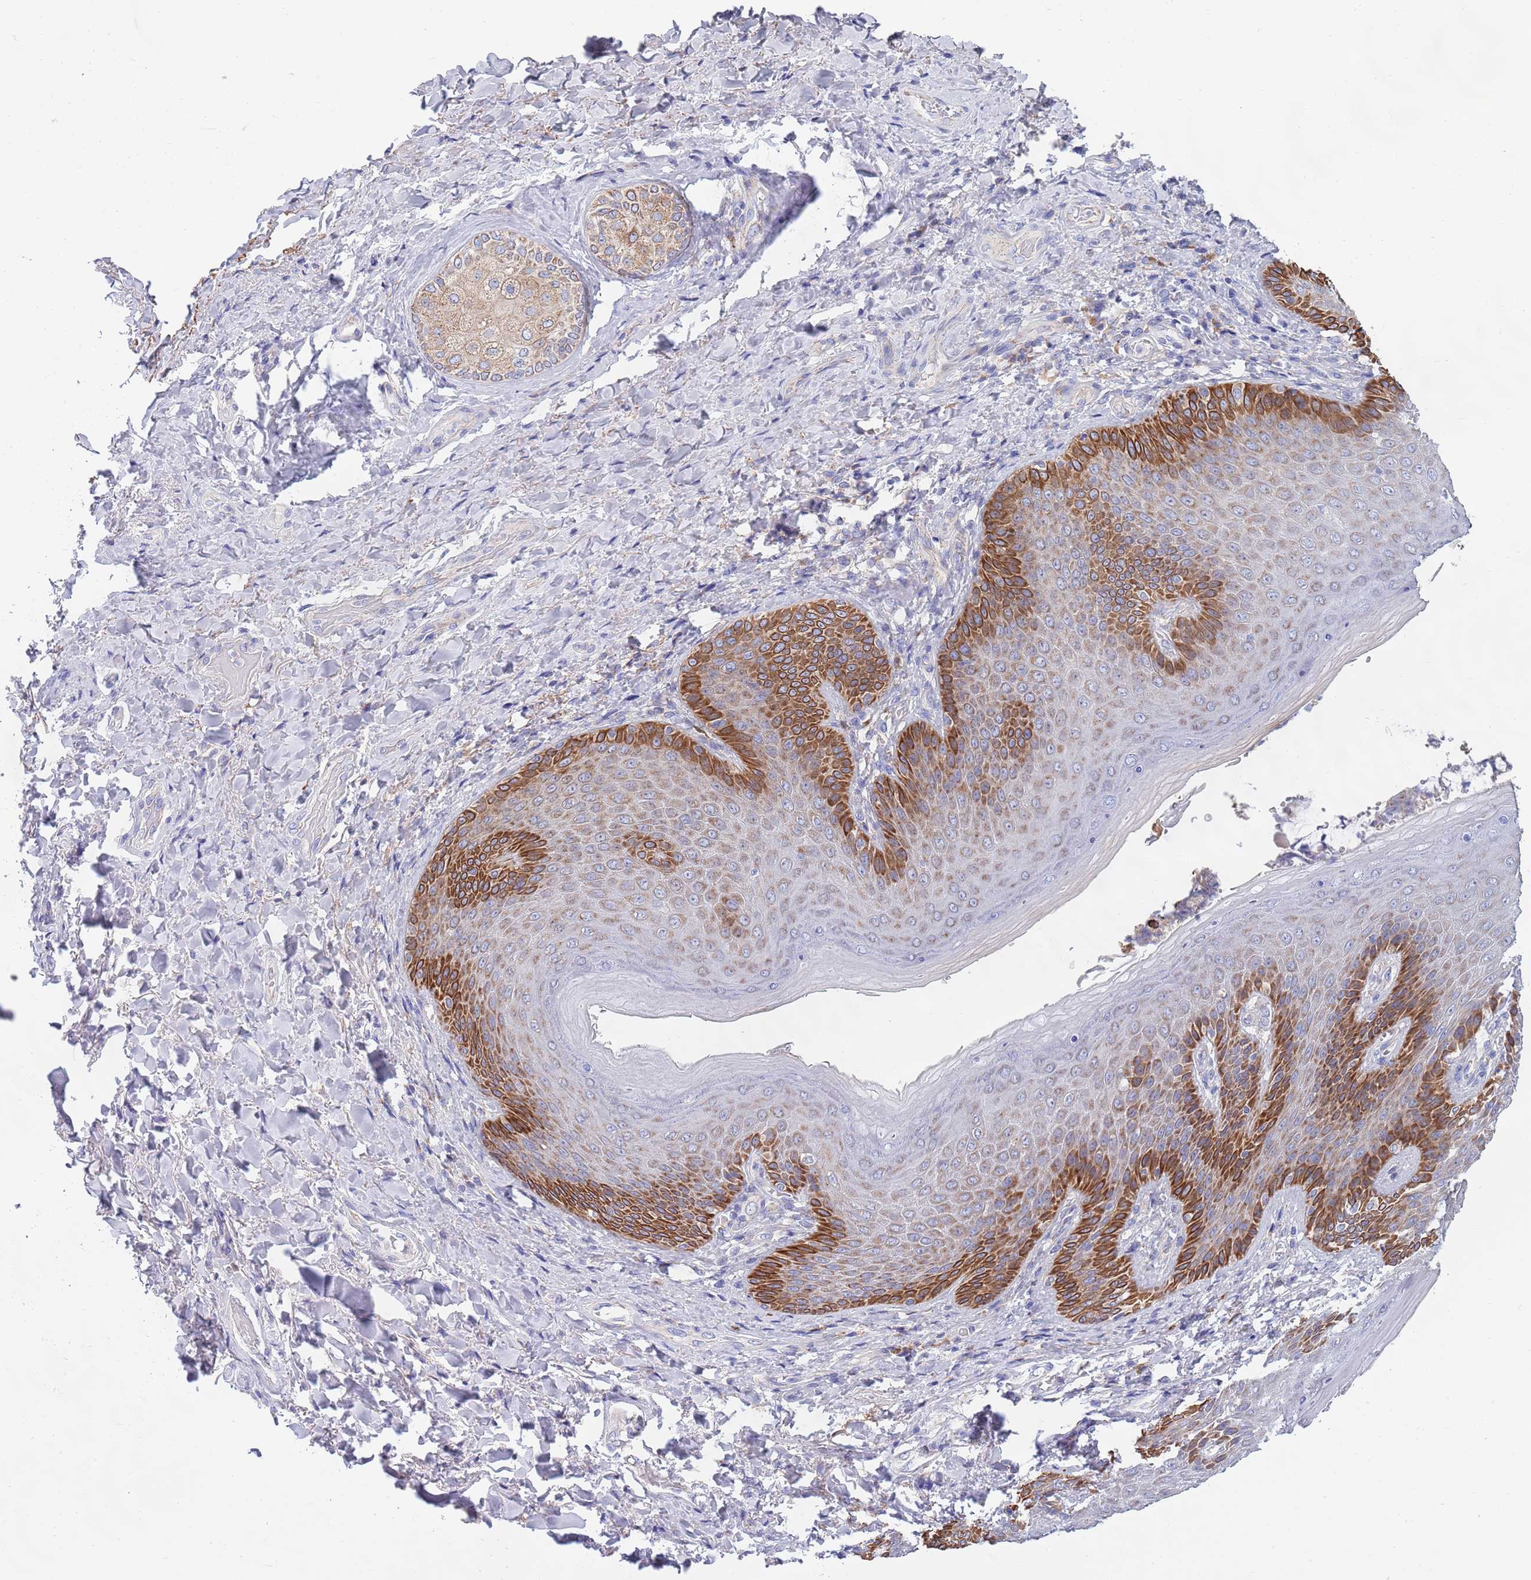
{"staining": {"intensity": "strong", "quantity": ">75%", "location": "cytoplasmic/membranous"}, "tissue": "skin", "cell_type": "Epidermal cells", "image_type": "normal", "snomed": [{"axis": "morphology", "description": "Normal tissue, NOS"}, {"axis": "topography", "description": "Anal"}], "caption": "Immunohistochemistry of benign skin reveals high levels of strong cytoplasmic/membranous positivity in approximately >75% of epidermal cells. The protein of interest is shown in brown color, while the nuclei are stained blue.", "gene": "EMC8", "patient": {"sex": "female", "age": 89}}